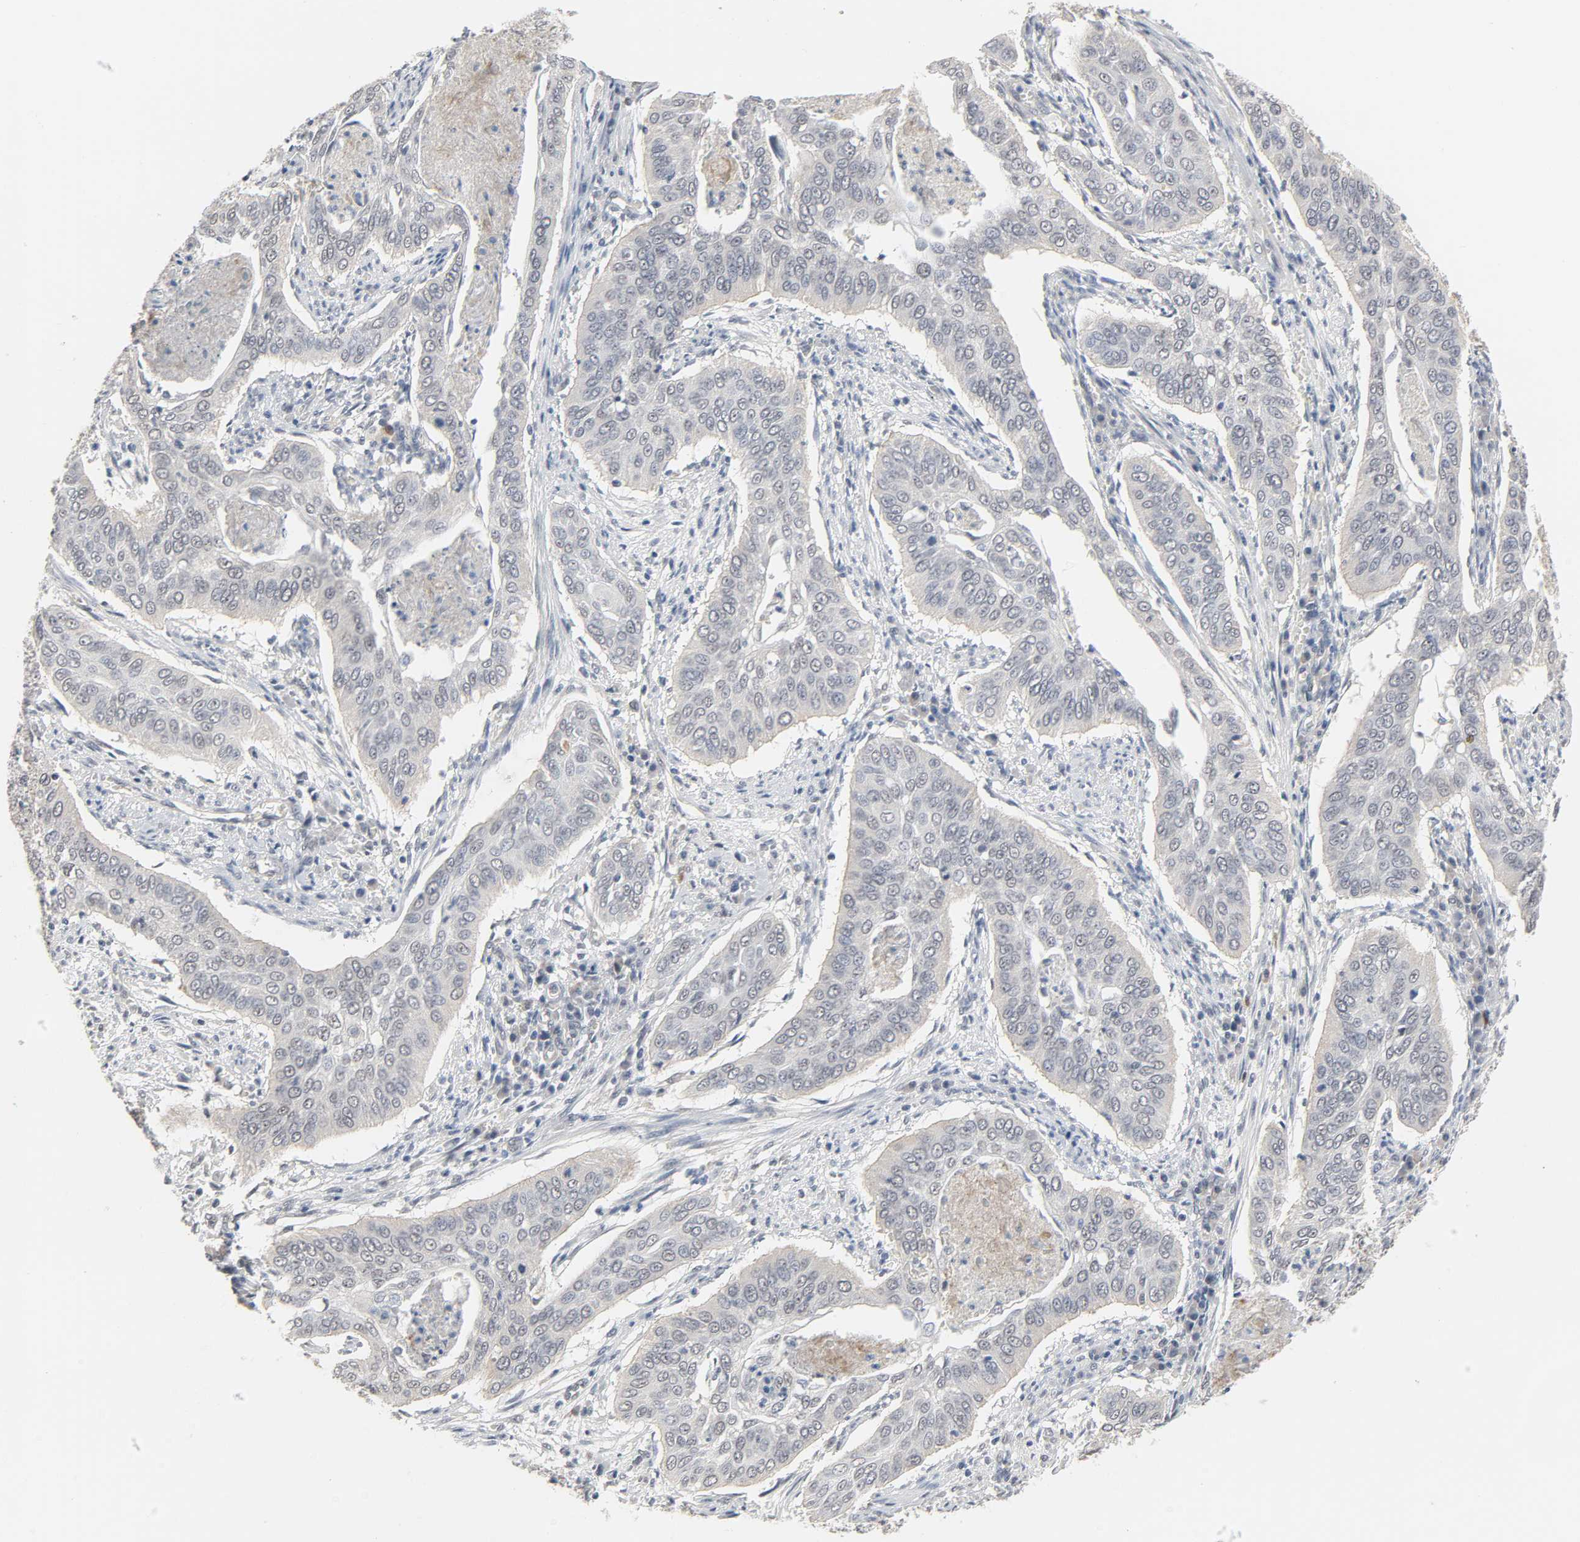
{"staining": {"intensity": "weak", "quantity": "<25%", "location": "cytoplasmic/membranous"}, "tissue": "cervical cancer", "cell_type": "Tumor cells", "image_type": "cancer", "snomed": [{"axis": "morphology", "description": "Squamous cell carcinoma, NOS"}, {"axis": "topography", "description": "Cervix"}], "caption": "Tumor cells show no significant positivity in cervical cancer (squamous cell carcinoma).", "gene": "ACSS2", "patient": {"sex": "female", "age": 39}}